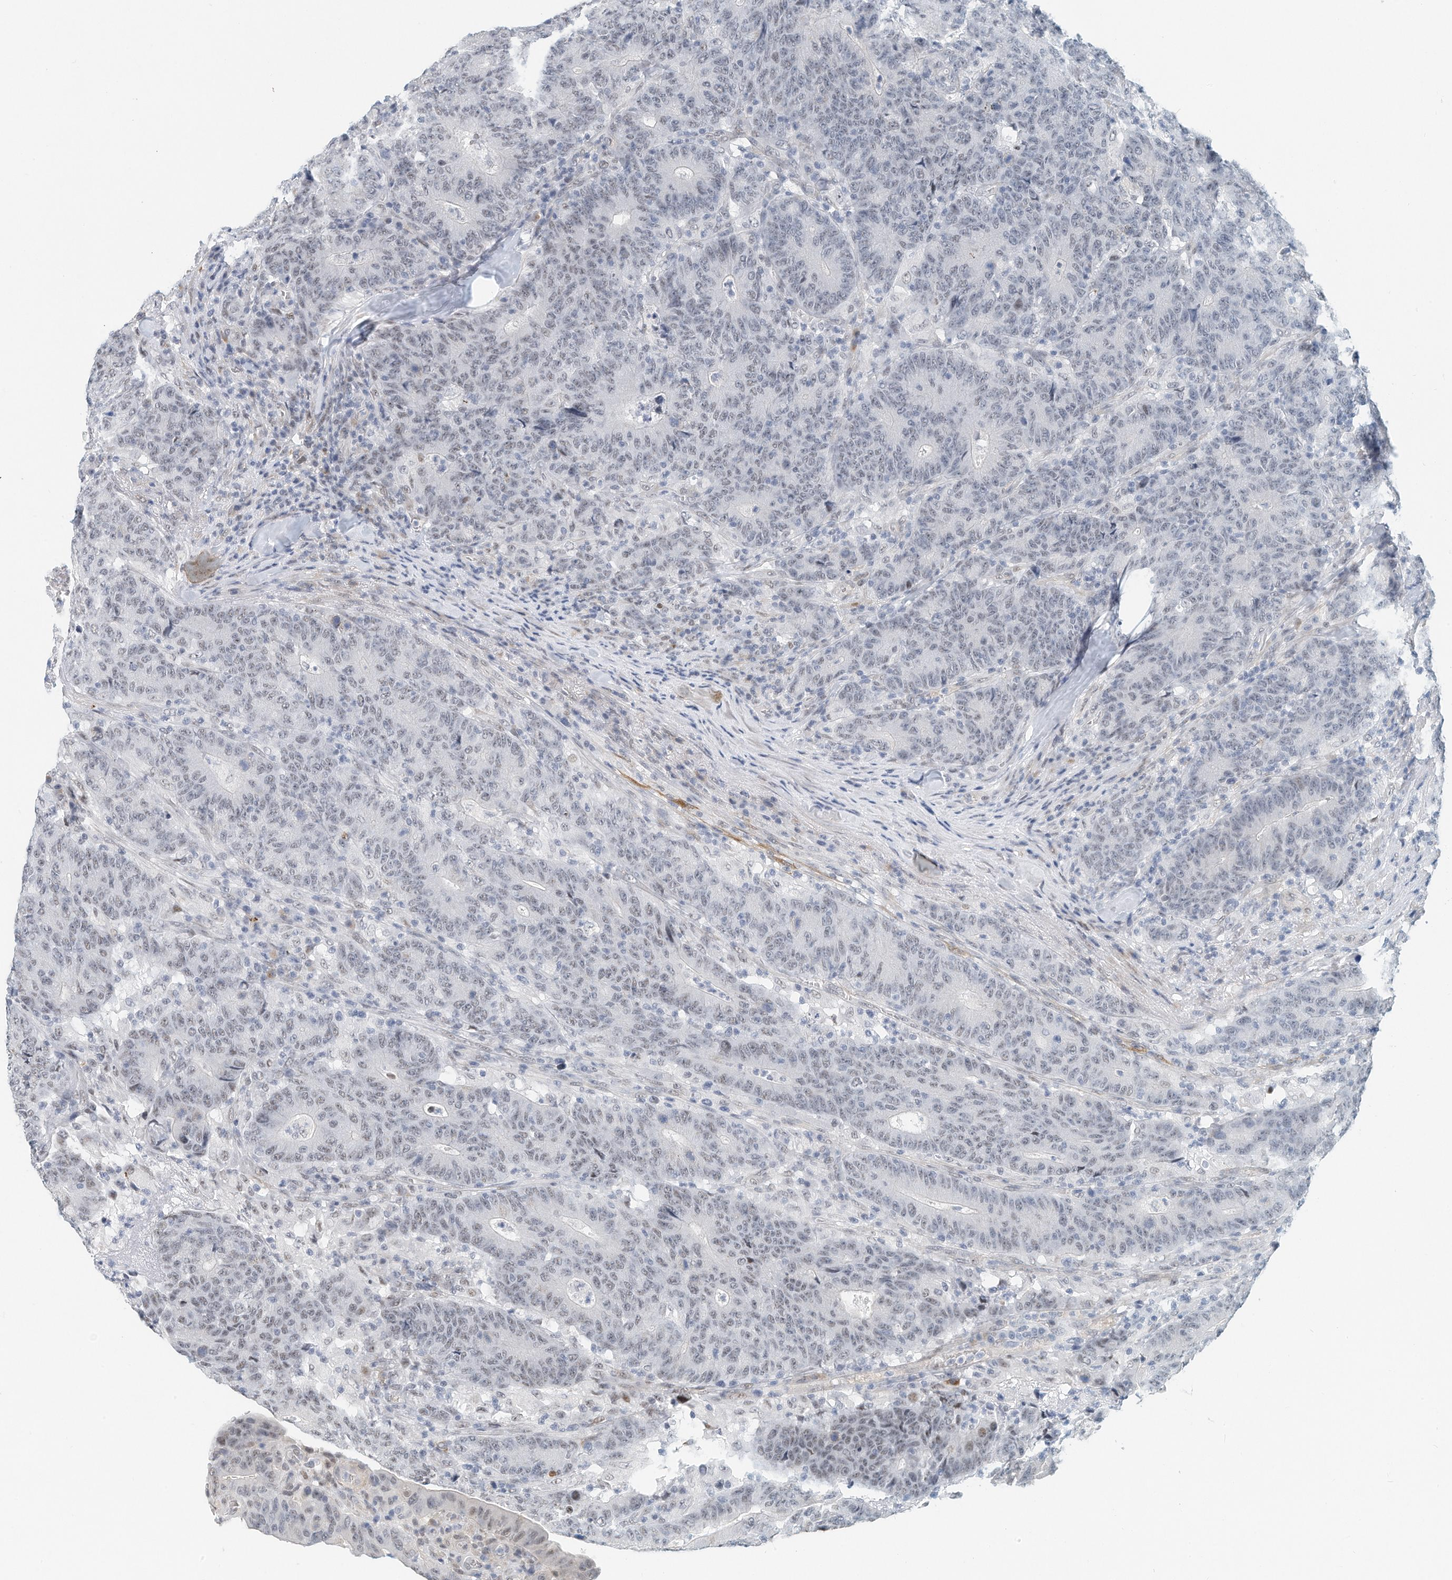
{"staining": {"intensity": "negative", "quantity": "none", "location": "none"}, "tissue": "colorectal cancer", "cell_type": "Tumor cells", "image_type": "cancer", "snomed": [{"axis": "morphology", "description": "Normal tissue, NOS"}, {"axis": "morphology", "description": "Adenocarcinoma, NOS"}, {"axis": "topography", "description": "Colon"}], "caption": "The immunohistochemistry micrograph has no significant expression in tumor cells of colorectal adenocarcinoma tissue.", "gene": "ARHGAP28", "patient": {"sex": "female", "age": 75}}